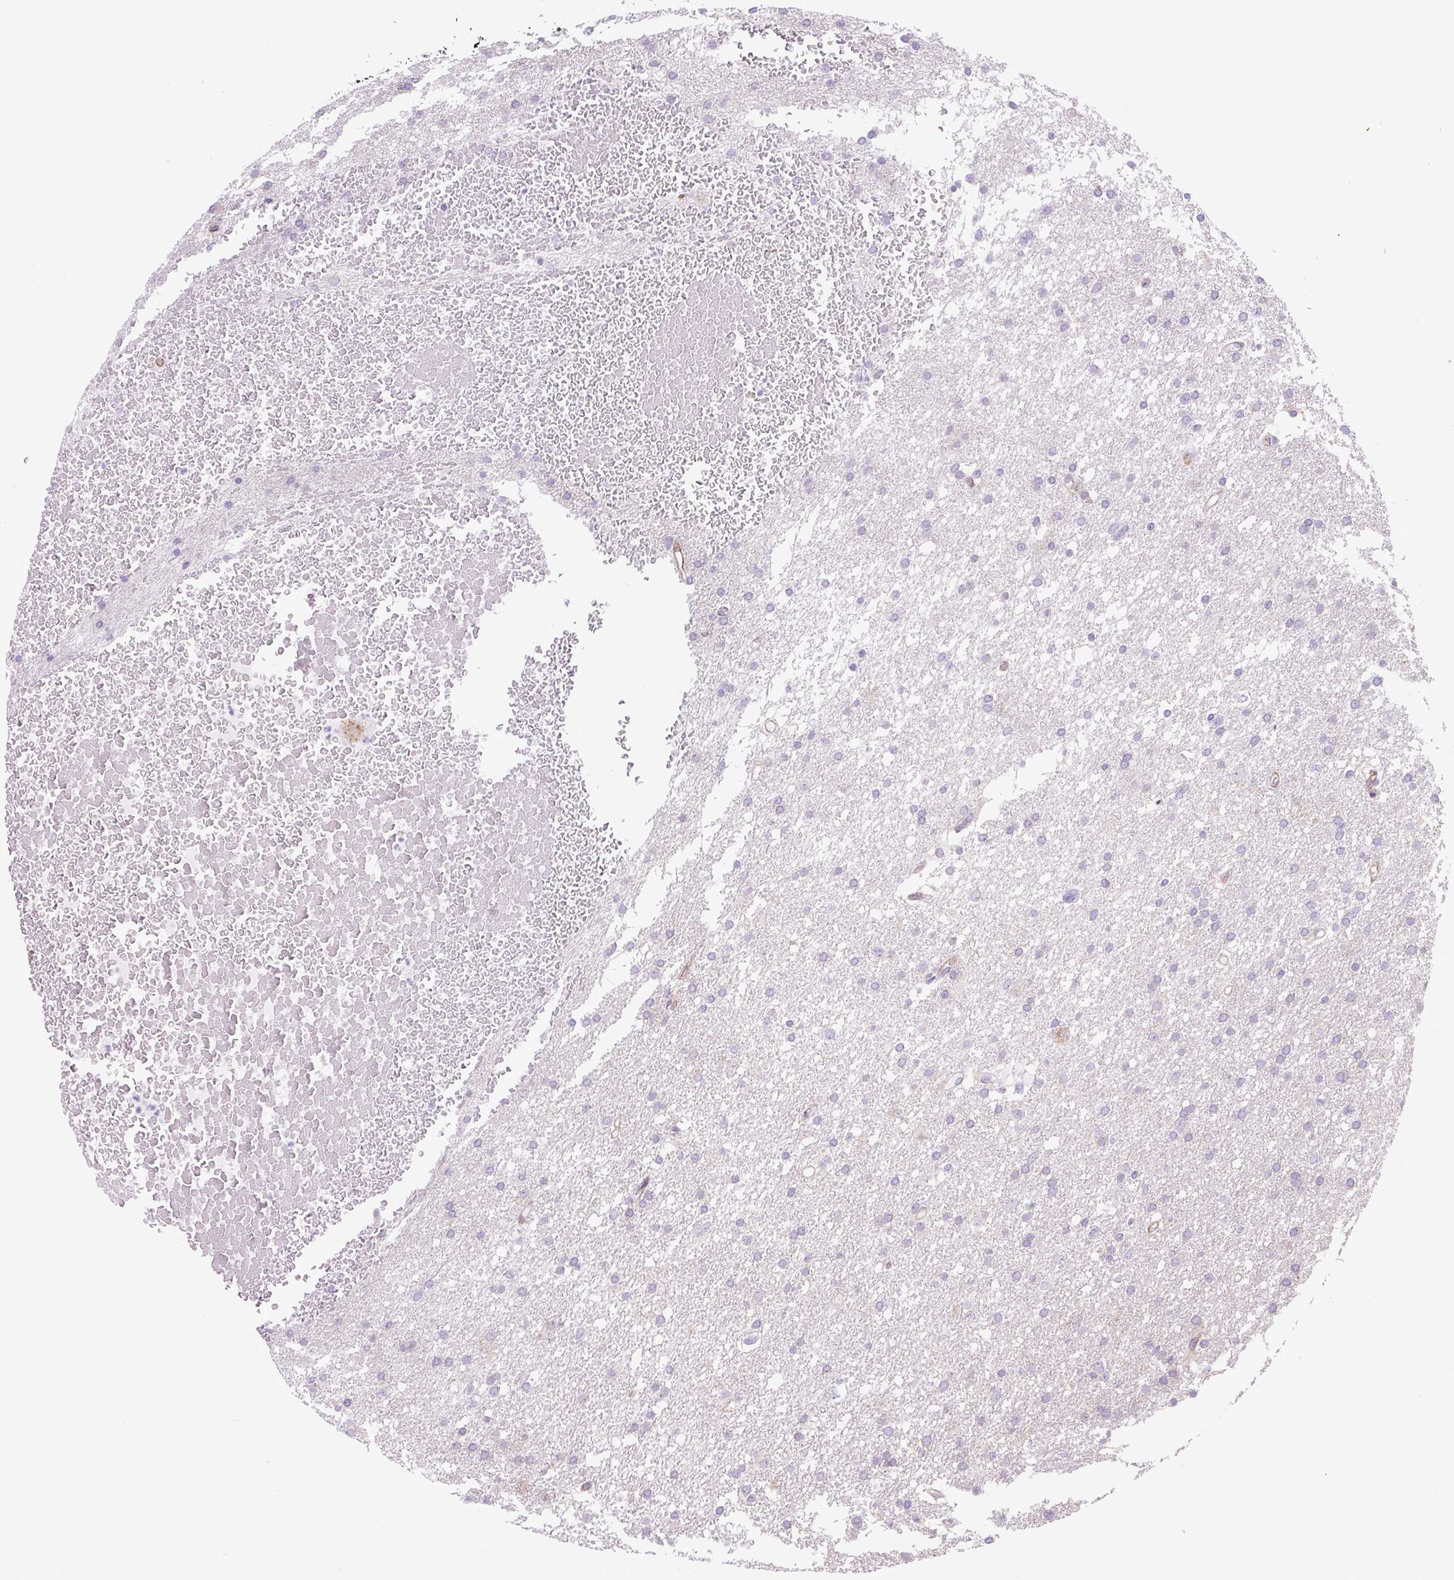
{"staining": {"intensity": "negative", "quantity": "none", "location": "none"}, "tissue": "glioma", "cell_type": "Tumor cells", "image_type": "cancer", "snomed": [{"axis": "morphology", "description": "Glioma, malignant, High grade"}, {"axis": "topography", "description": "Cerebral cortex"}], "caption": "Photomicrograph shows no significant protein staining in tumor cells of glioma.", "gene": "RNASE10", "patient": {"sex": "female", "age": 36}}